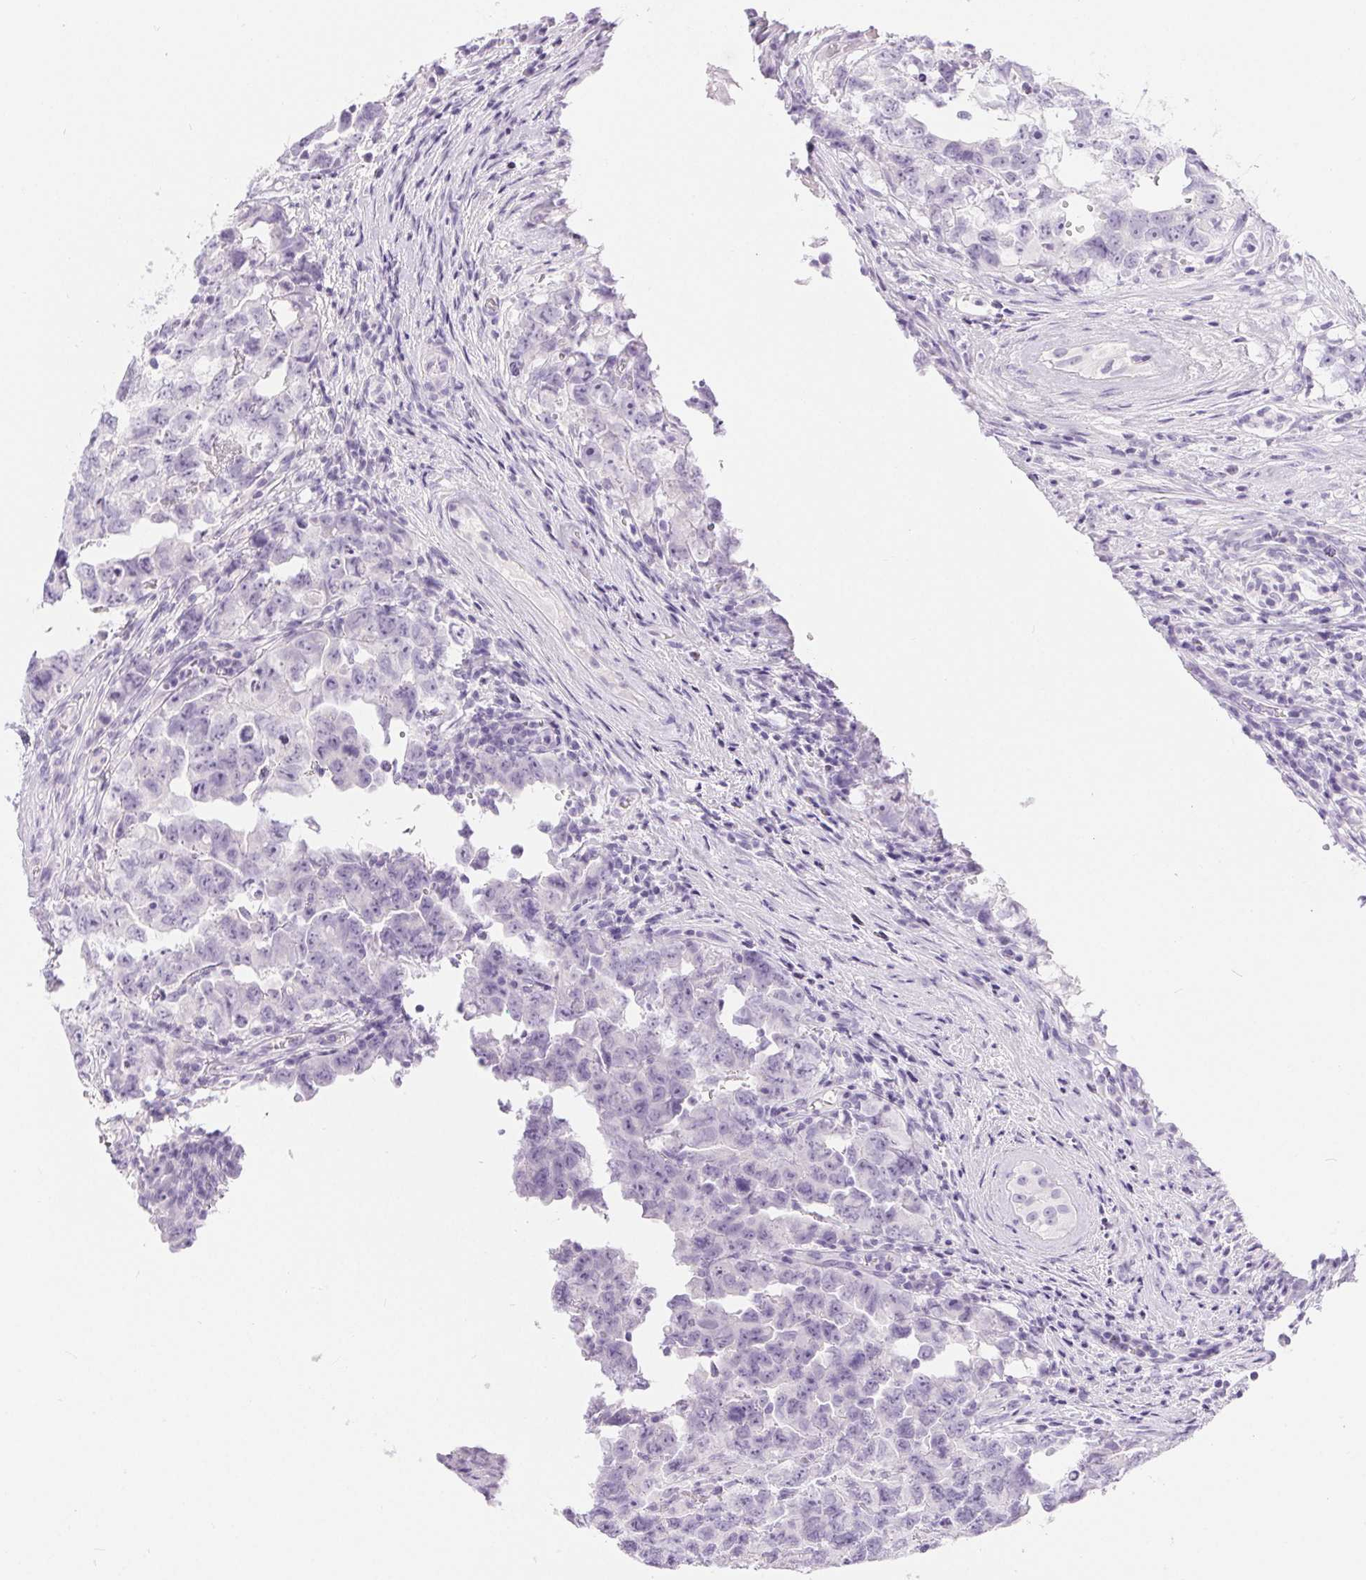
{"staining": {"intensity": "negative", "quantity": "none", "location": "none"}, "tissue": "testis cancer", "cell_type": "Tumor cells", "image_type": "cancer", "snomed": [{"axis": "morphology", "description": "Carcinoma, Embryonal, NOS"}, {"axis": "topography", "description": "Testis"}], "caption": "A micrograph of human embryonal carcinoma (testis) is negative for staining in tumor cells.", "gene": "XDH", "patient": {"sex": "male", "age": 22}}